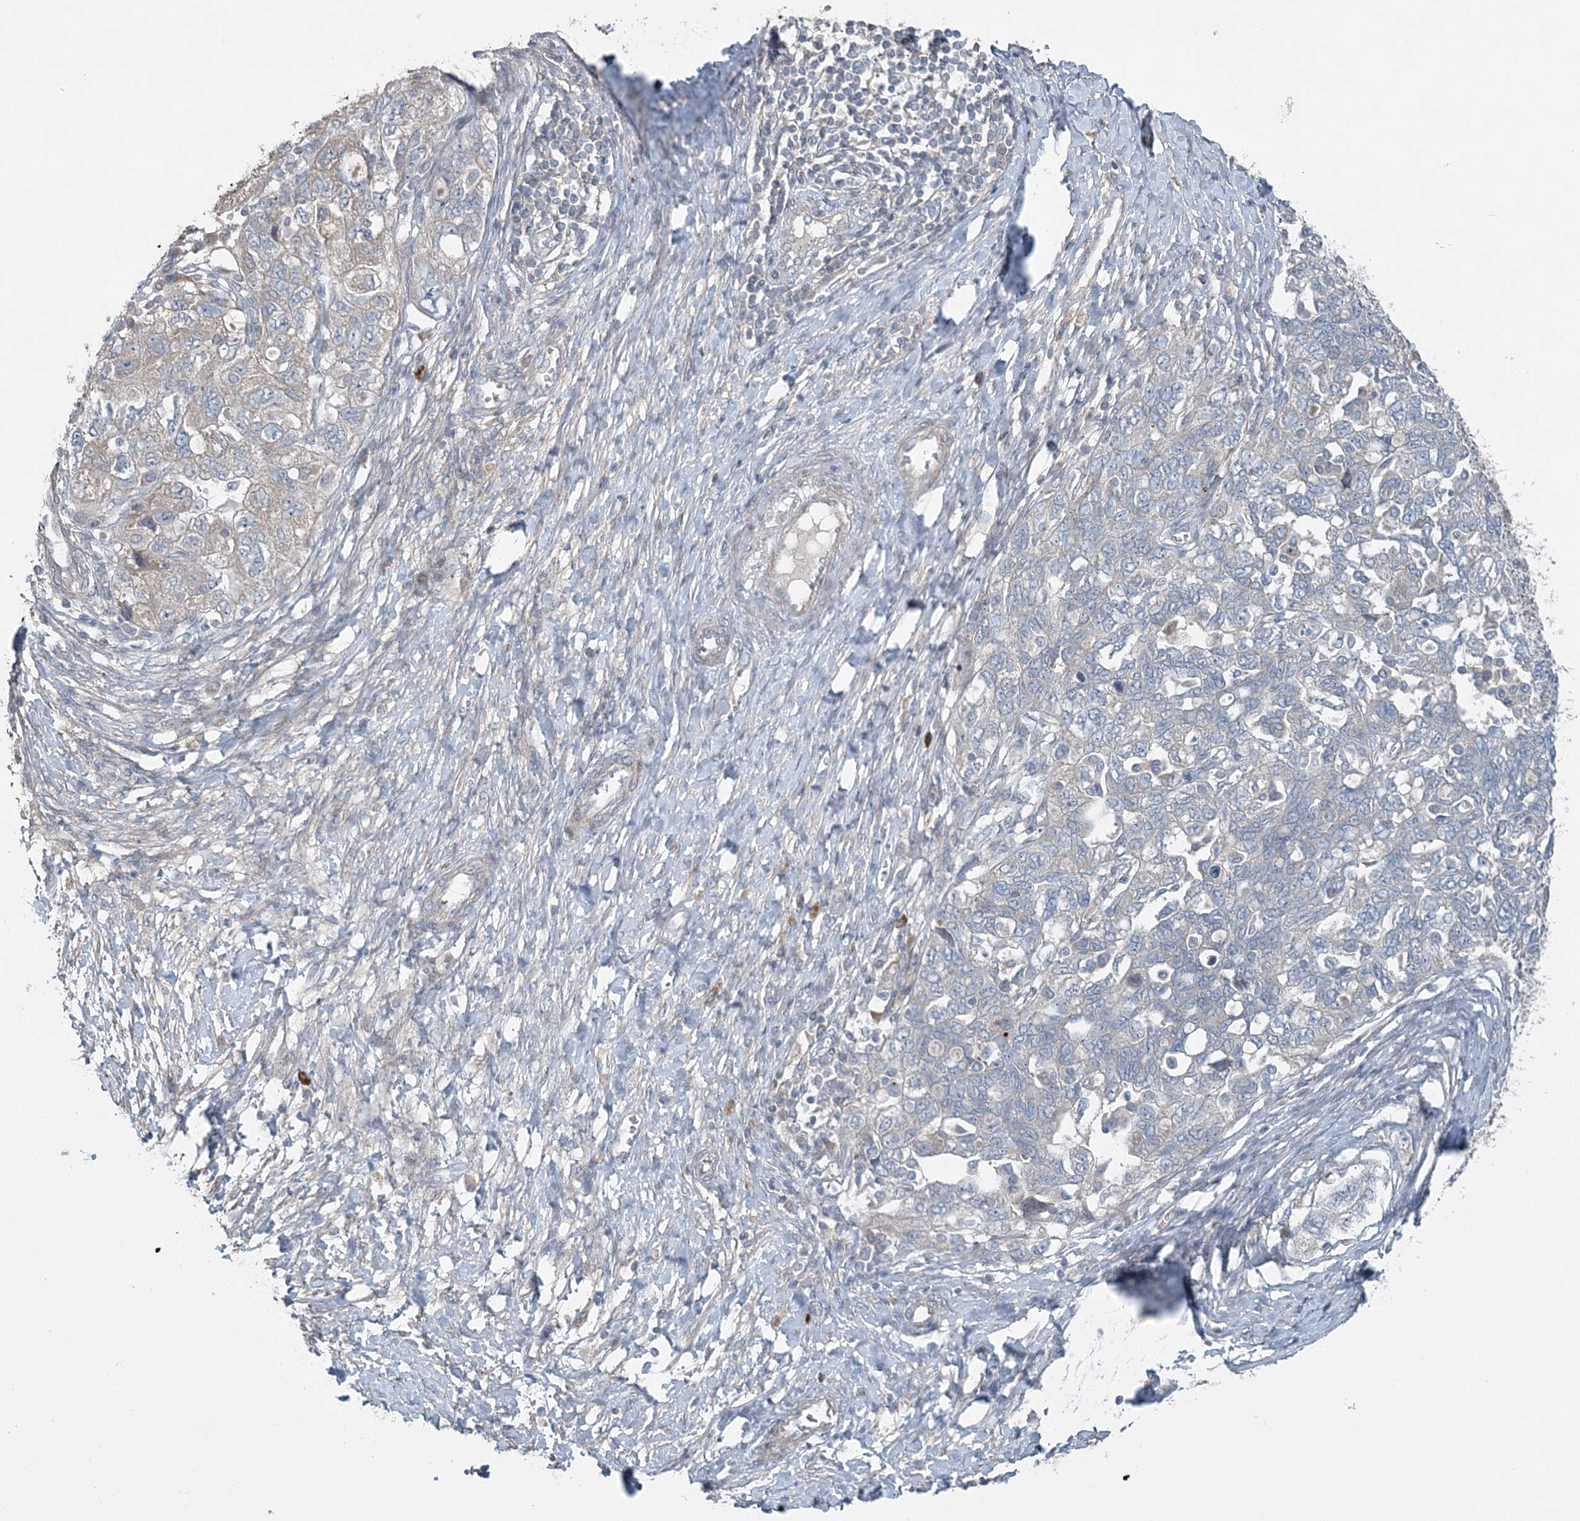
{"staining": {"intensity": "negative", "quantity": "none", "location": "none"}, "tissue": "ovarian cancer", "cell_type": "Tumor cells", "image_type": "cancer", "snomed": [{"axis": "morphology", "description": "Carcinoma, NOS"}, {"axis": "morphology", "description": "Cystadenocarcinoma, serous, NOS"}, {"axis": "topography", "description": "Ovary"}], "caption": "IHC histopathology image of neoplastic tissue: human ovarian cancer (serous cystadenocarcinoma) stained with DAB exhibits no significant protein staining in tumor cells.", "gene": "SLC4A10", "patient": {"sex": "female", "age": 69}}